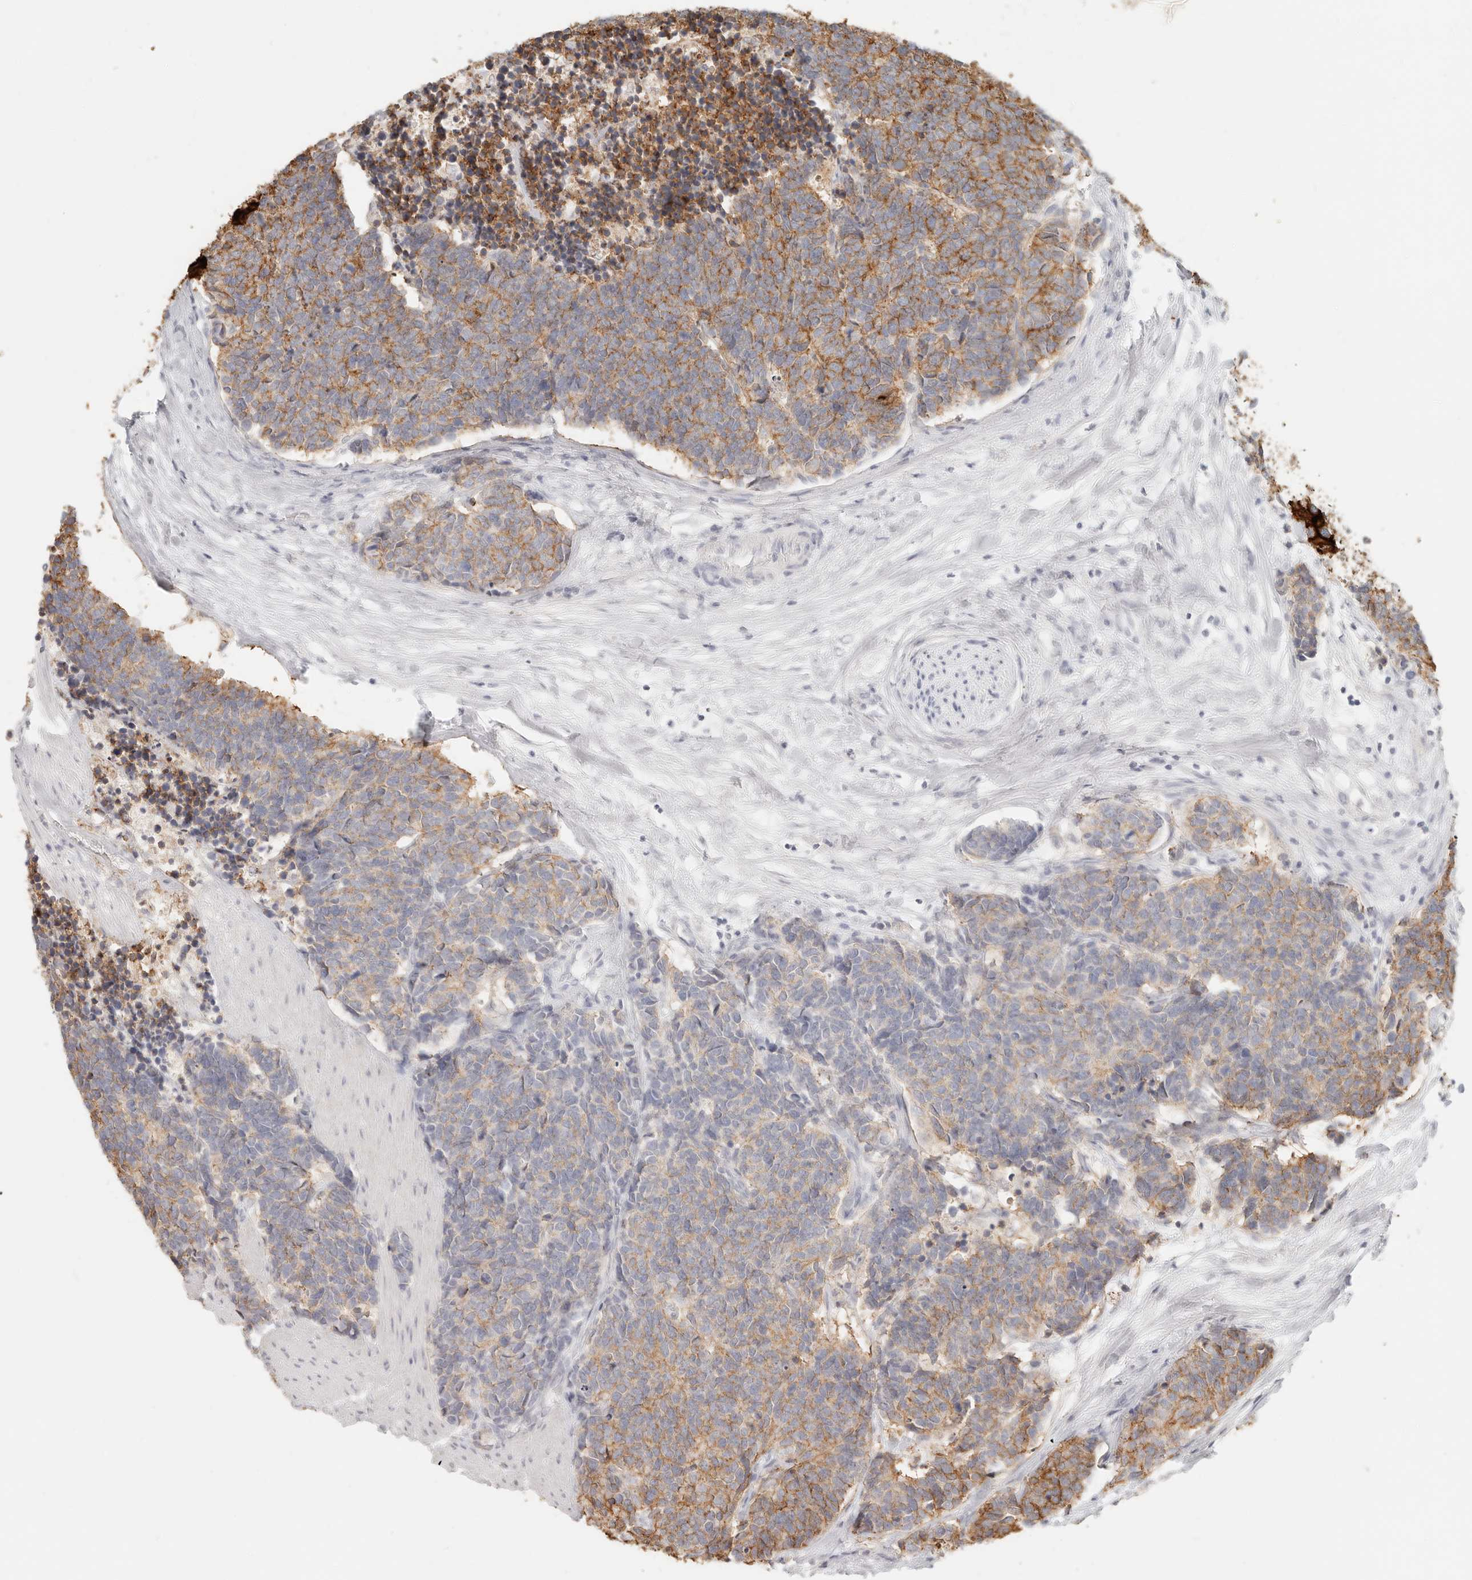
{"staining": {"intensity": "moderate", "quantity": "25%-75%", "location": "cytoplasmic/membranous"}, "tissue": "carcinoid", "cell_type": "Tumor cells", "image_type": "cancer", "snomed": [{"axis": "morphology", "description": "Carcinoma, NOS"}, {"axis": "morphology", "description": "Carcinoid, malignant, NOS"}, {"axis": "topography", "description": "Urinary bladder"}], "caption": "There is medium levels of moderate cytoplasmic/membranous positivity in tumor cells of carcinoma, as demonstrated by immunohistochemical staining (brown color).", "gene": "EPCAM", "patient": {"sex": "male", "age": 57}}